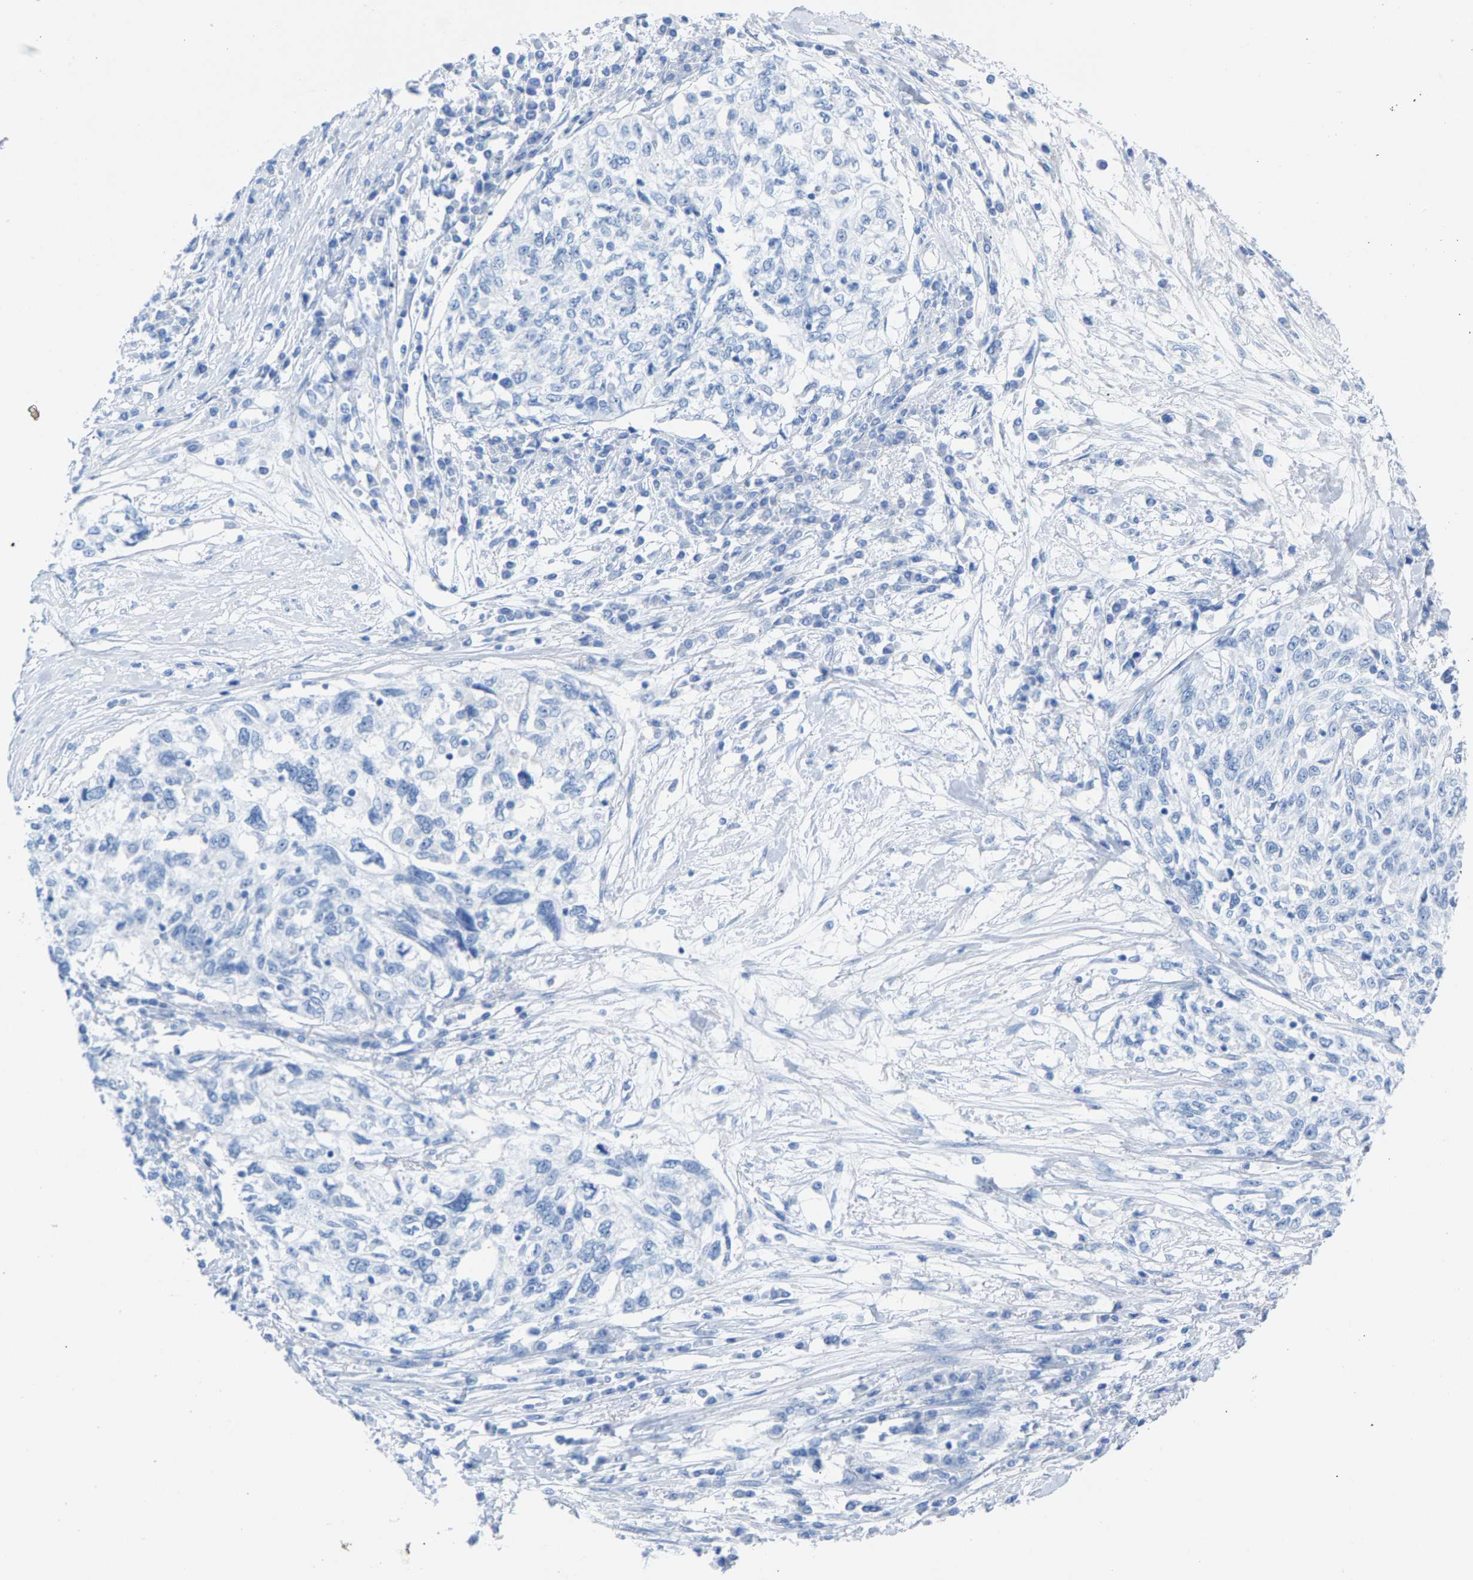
{"staining": {"intensity": "negative", "quantity": "none", "location": "none"}, "tissue": "cervical cancer", "cell_type": "Tumor cells", "image_type": "cancer", "snomed": [{"axis": "morphology", "description": "Squamous cell carcinoma, NOS"}, {"axis": "topography", "description": "Cervix"}], "caption": "High power microscopy micrograph of an immunohistochemistry (IHC) image of squamous cell carcinoma (cervical), revealing no significant staining in tumor cells.", "gene": "CPA1", "patient": {"sex": "female", "age": 57}}